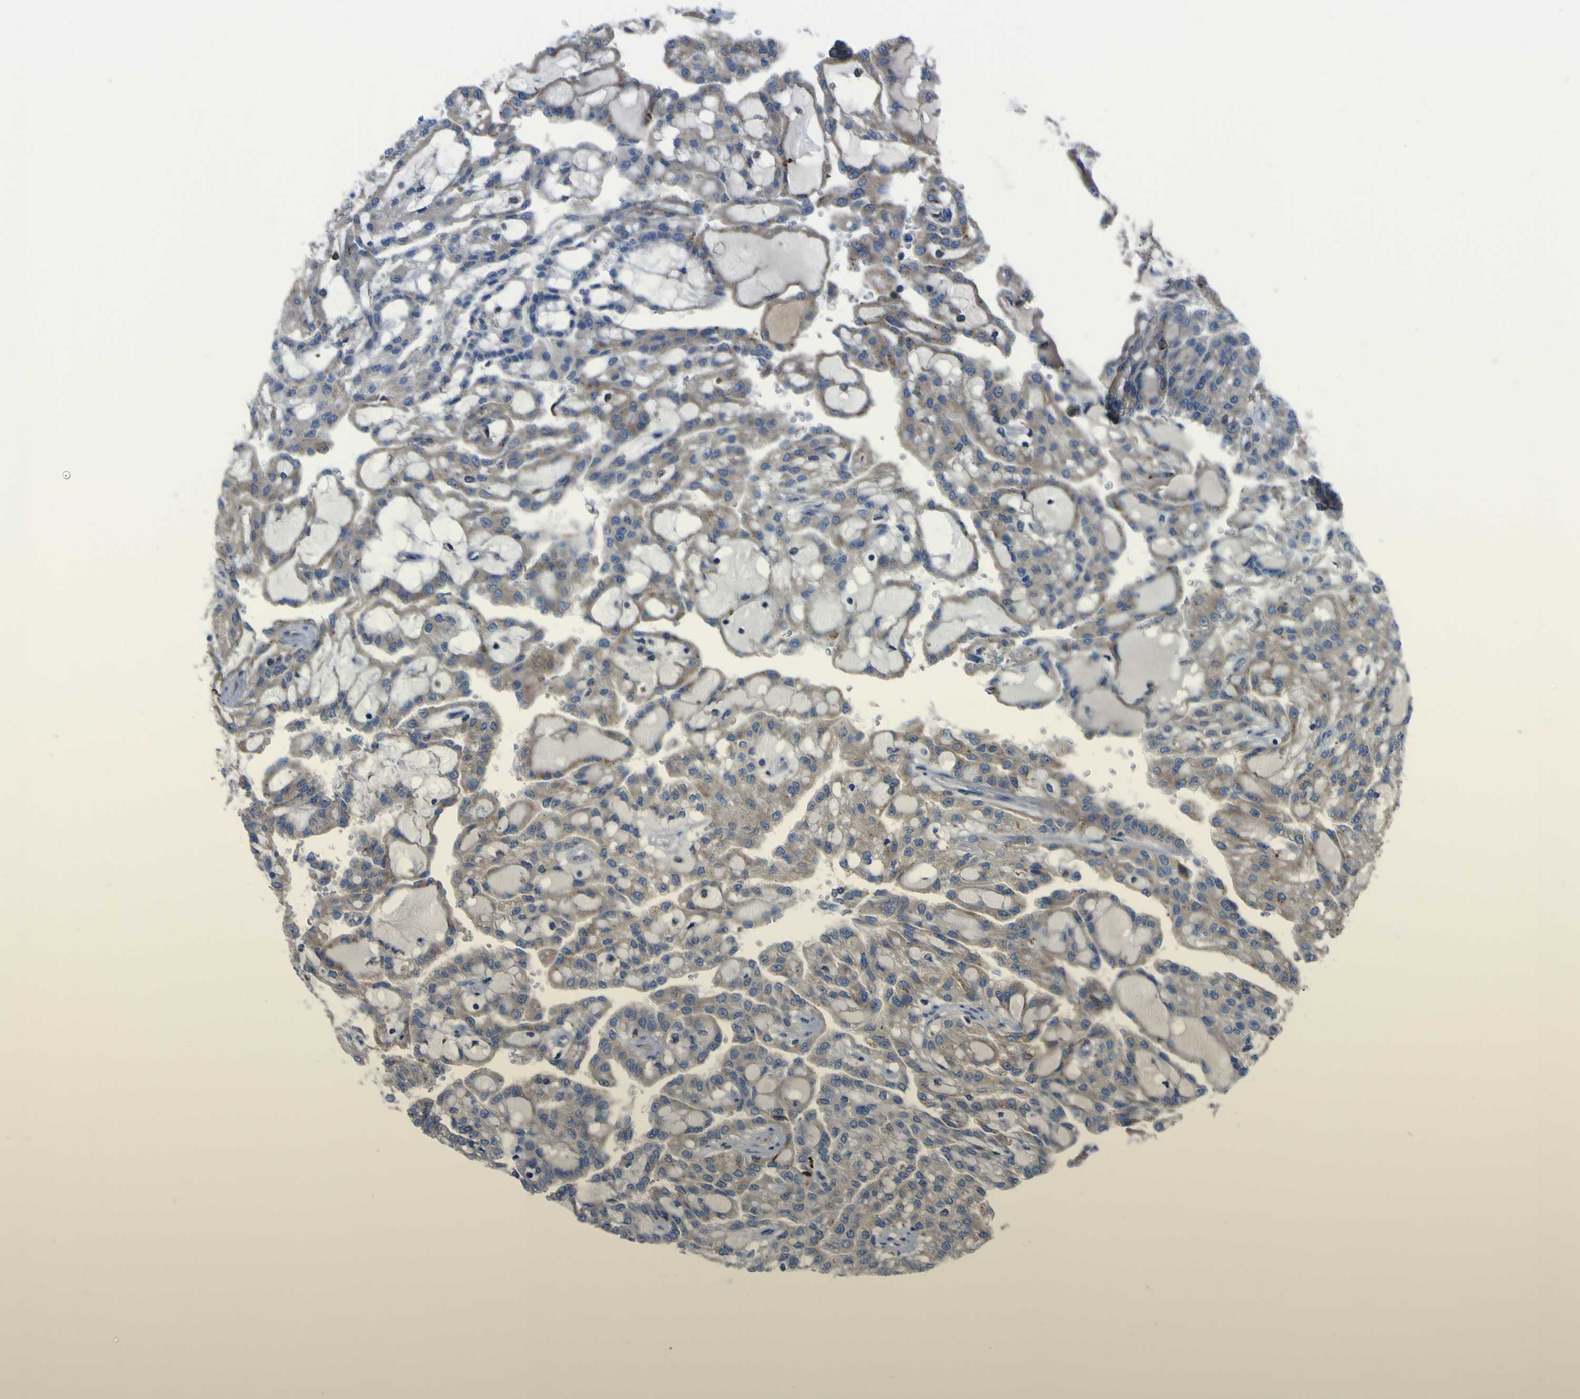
{"staining": {"intensity": "weak", "quantity": ">75%", "location": "cytoplasmic/membranous"}, "tissue": "renal cancer", "cell_type": "Tumor cells", "image_type": "cancer", "snomed": [{"axis": "morphology", "description": "Adenocarcinoma, NOS"}, {"axis": "topography", "description": "Kidney"}], "caption": "Immunohistochemical staining of human renal cancer (adenocarcinoma) exhibits low levels of weak cytoplasmic/membranous protein expression in approximately >75% of tumor cells. (Brightfield microscopy of DAB IHC at high magnification).", "gene": "CST3", "patient": {"sex": "male", "age": 63}}